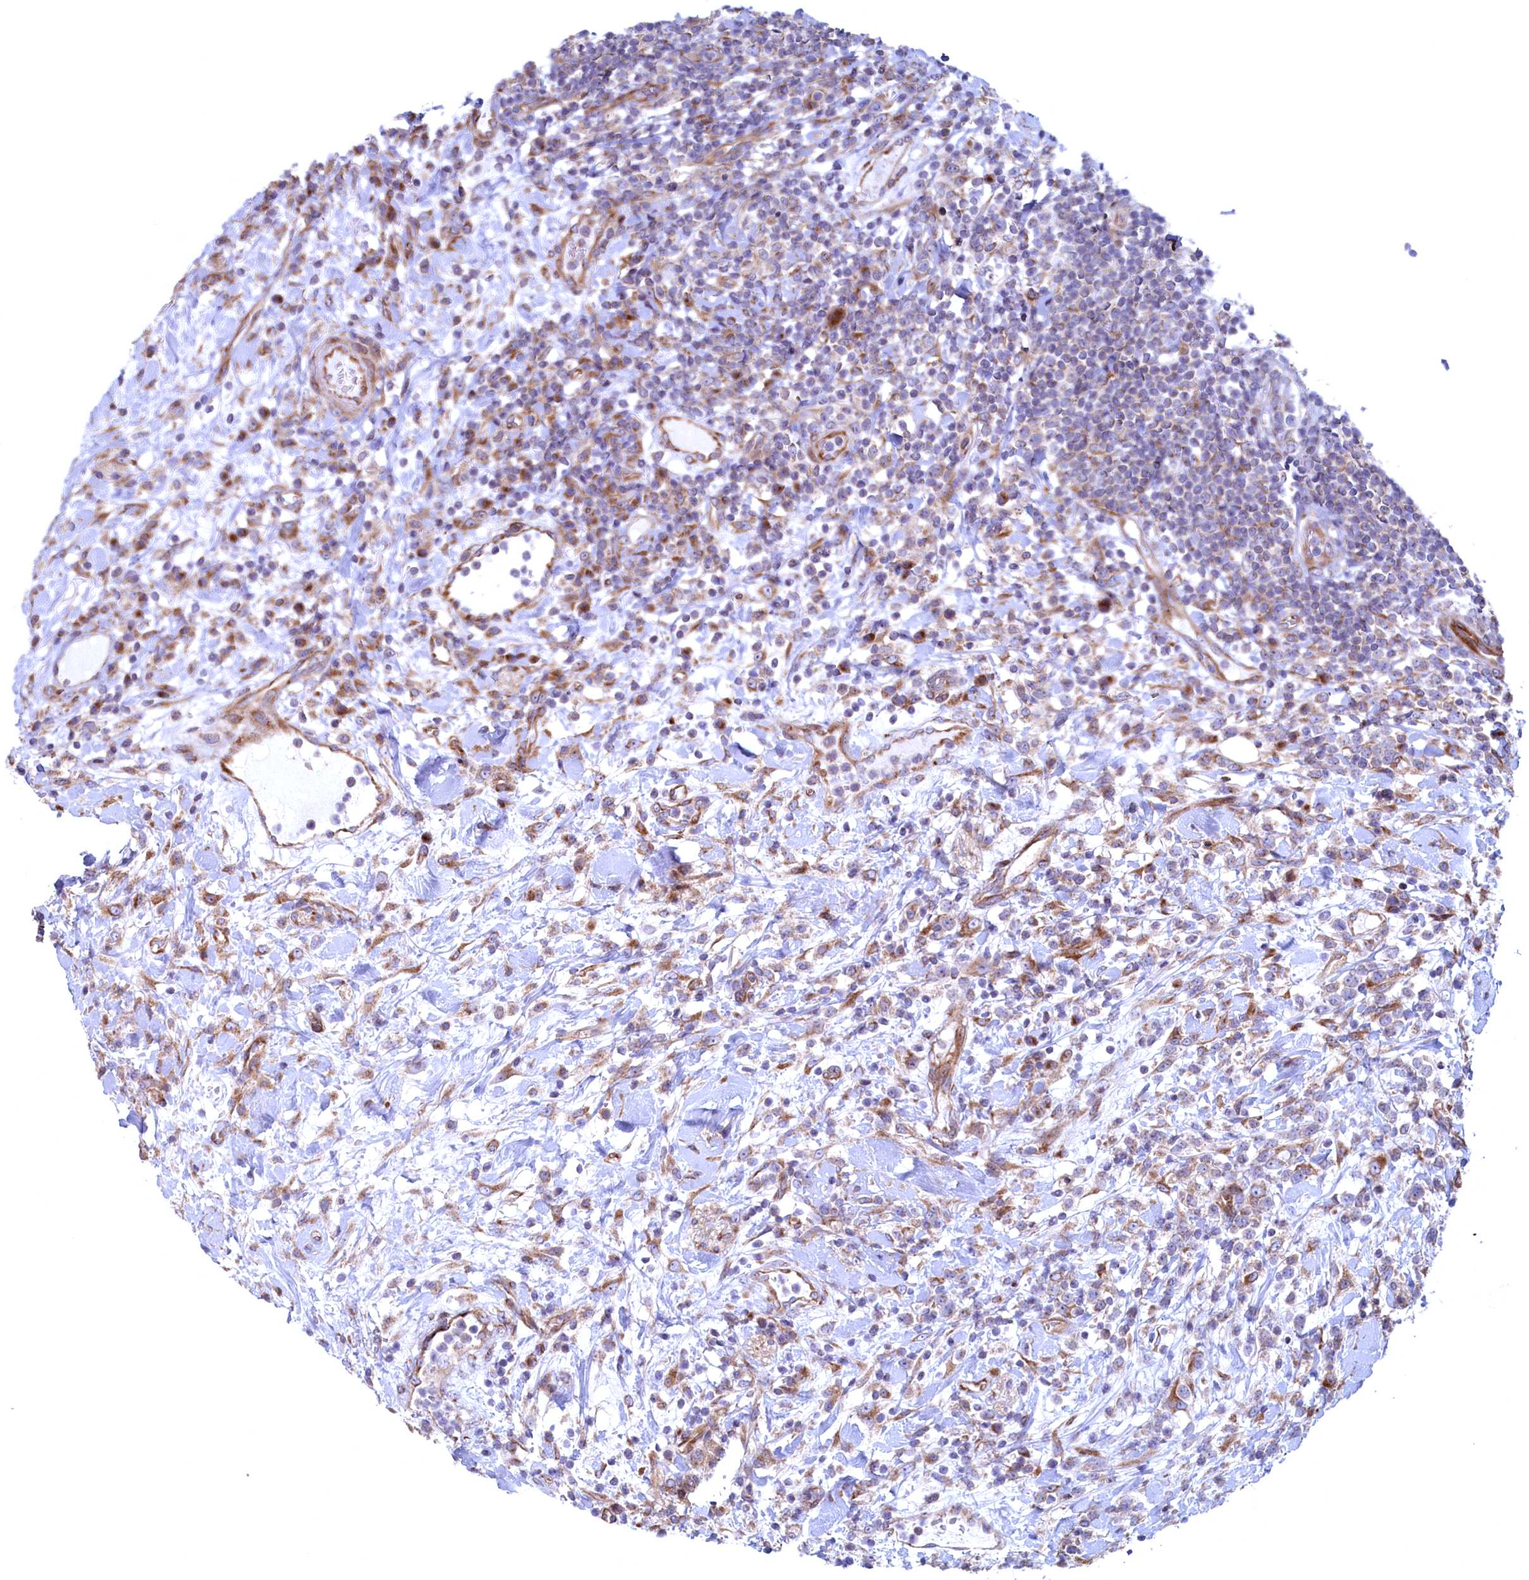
{"staining": {"intensity": "moderate", "quantity": "<25%", "location": "cytoplasmic/membranous"}, "tissue": "lymphoma", "cell_type": "Tumor cells", "image_type": "cancer", "snomed": [{"axis": "morphology", "description": "Malignant lymphoma, non-Hodgkin's type, High grade"}, {"axis": "topography", "description": "Colon"}], "caption": "Lymphoma stained with IHC exhibits moderate cytoplasmic/membranous expression in about <25% of tumor cells.", "gene": "MTFMT", "patient": {"sex": "female", "age": 53}}